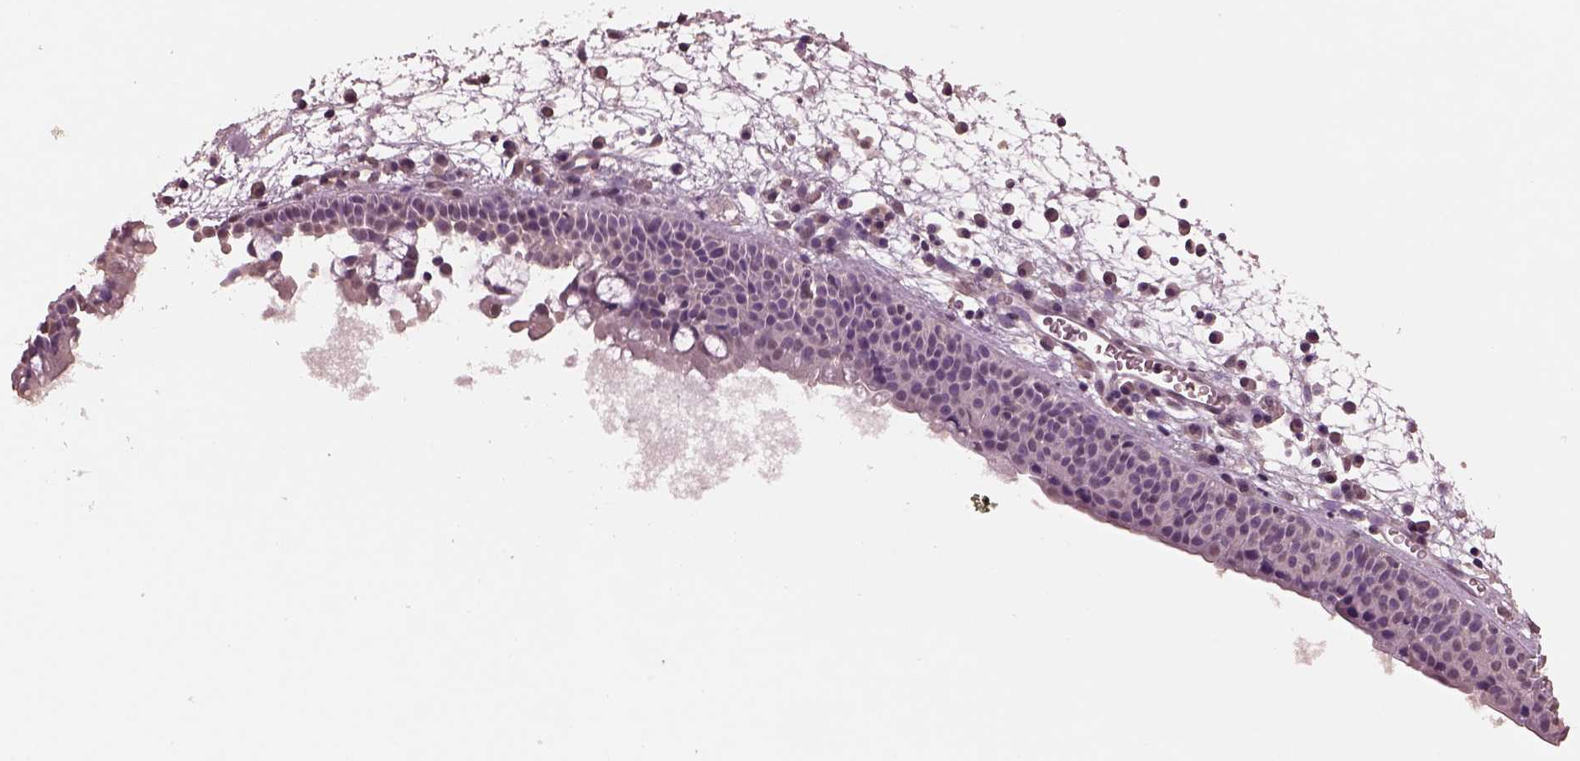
{"staining": {"intensity": "negative", "quantity": "none", "location": "none"}, "tissue": "nasopharynx", "cell_type": "Respiratory epithelial cells", "image_type": "normal", "snomed": [{"axis": "morphology", "description": "Normal tissue, NOS"}, {"axis": "topography", "description": "Nasopharynx"}], "caption": "DAB (3,3'-diaminobenzidine) immunohistochemical staining of normal human nasopharynx exhibits no significant expression in respiratory epithelial cells. The staining was performed using DAB (3,3'-diaminobenzidine) to visualize the protein expression in brown, while the nuclei were stained in blue with hematoxylin (Magnification: 20x).", "gene": "CPT1C", "patient": {"sex": "male", "age": 61}}